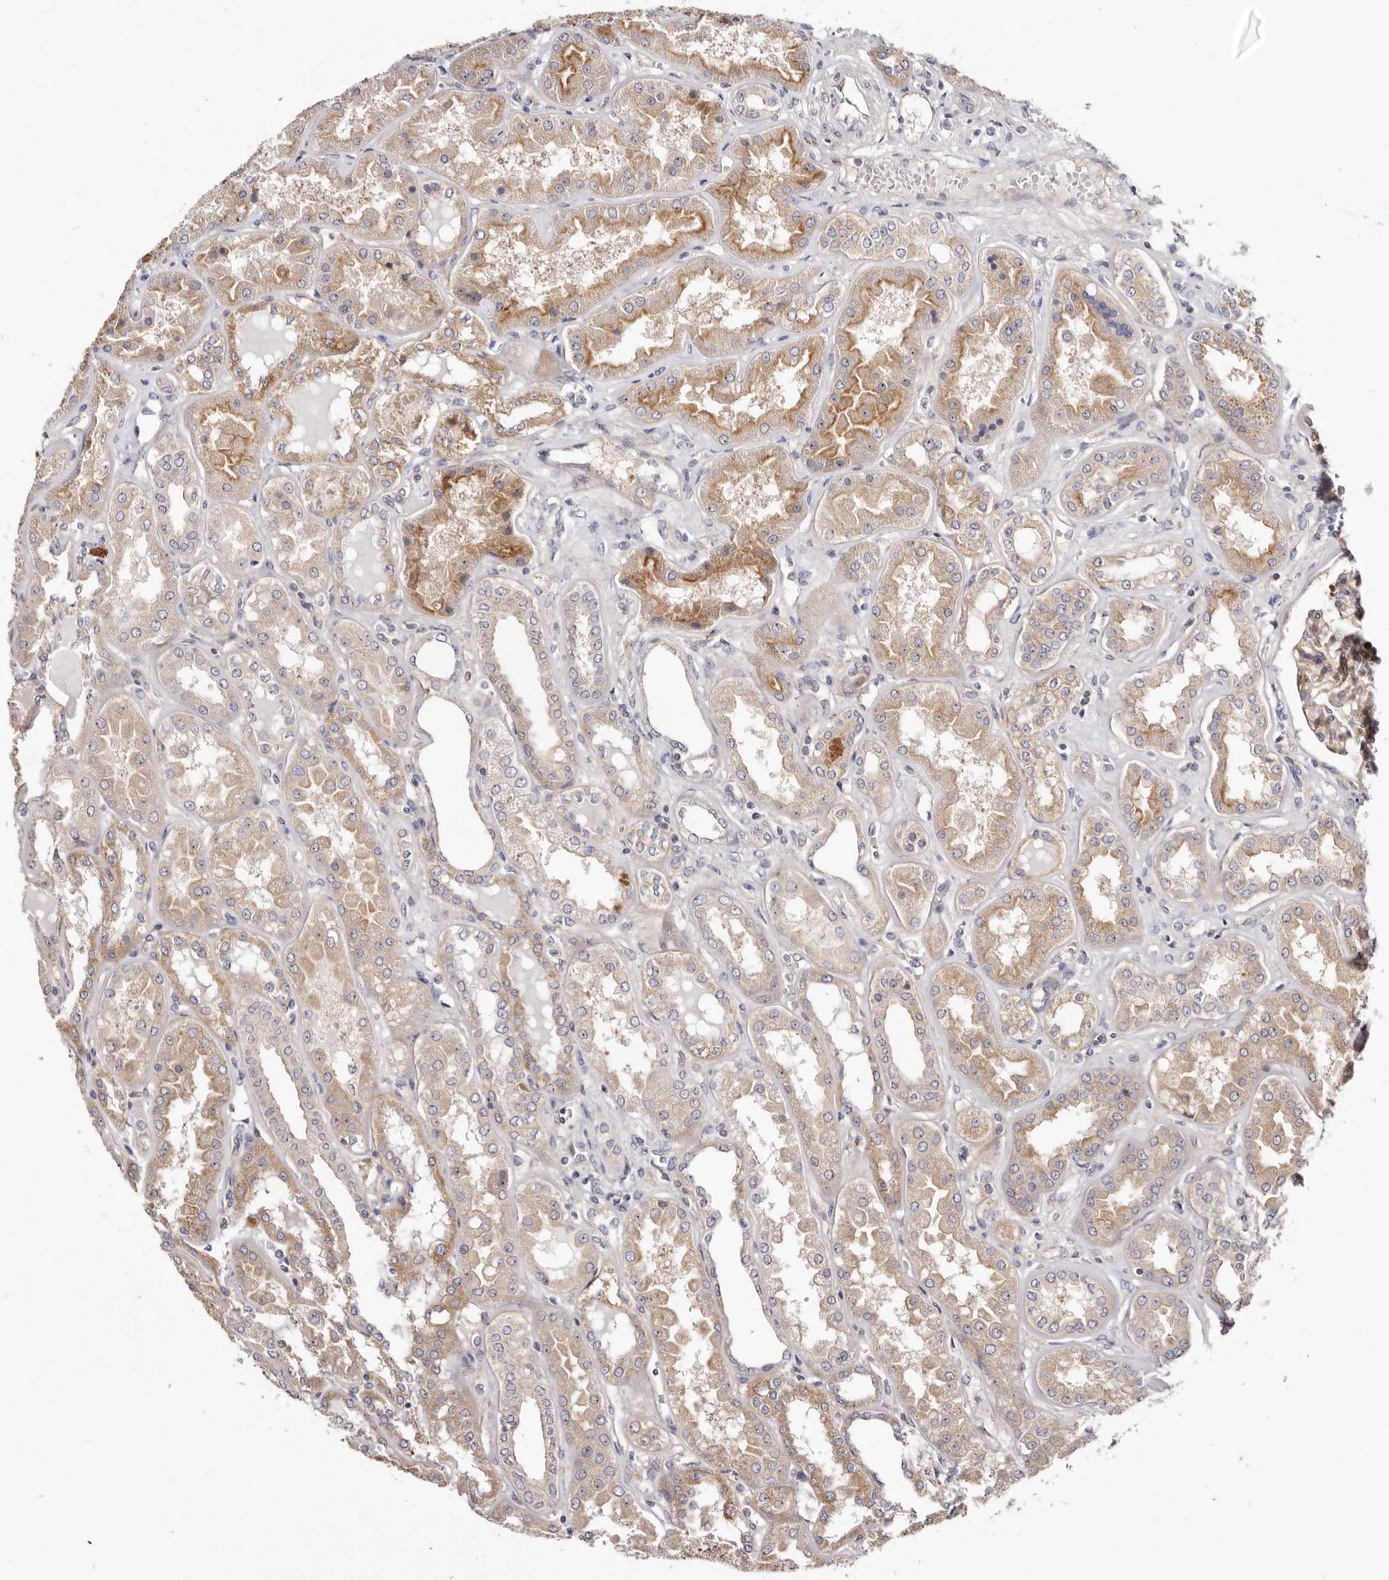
{"staining": {"intensity": "moderate", "quantity": ">75%", "location": "cytoplasmic/membranous"}, "tissue": "kidney", "cell_type": "Cells in glomeruli", "image_type": "normal", "snomed": [{"axis": "morphology", "description": "Normal tissue, NOS"}, {"axis": "topography", "description": "Kidney"}], "caption": "Unremarkable kidney exhibits moderate cytoplasmic/membranous staining in about >75% of cells in glomeruli, visualized by immunohistochemistry. The staining is performed using DAB brown chromogen to label protein expression. The nuclei are counter-stained blue using hematoxylin.", "gene": "PANK4", "patient": {"sex": "female", "age": 56}}